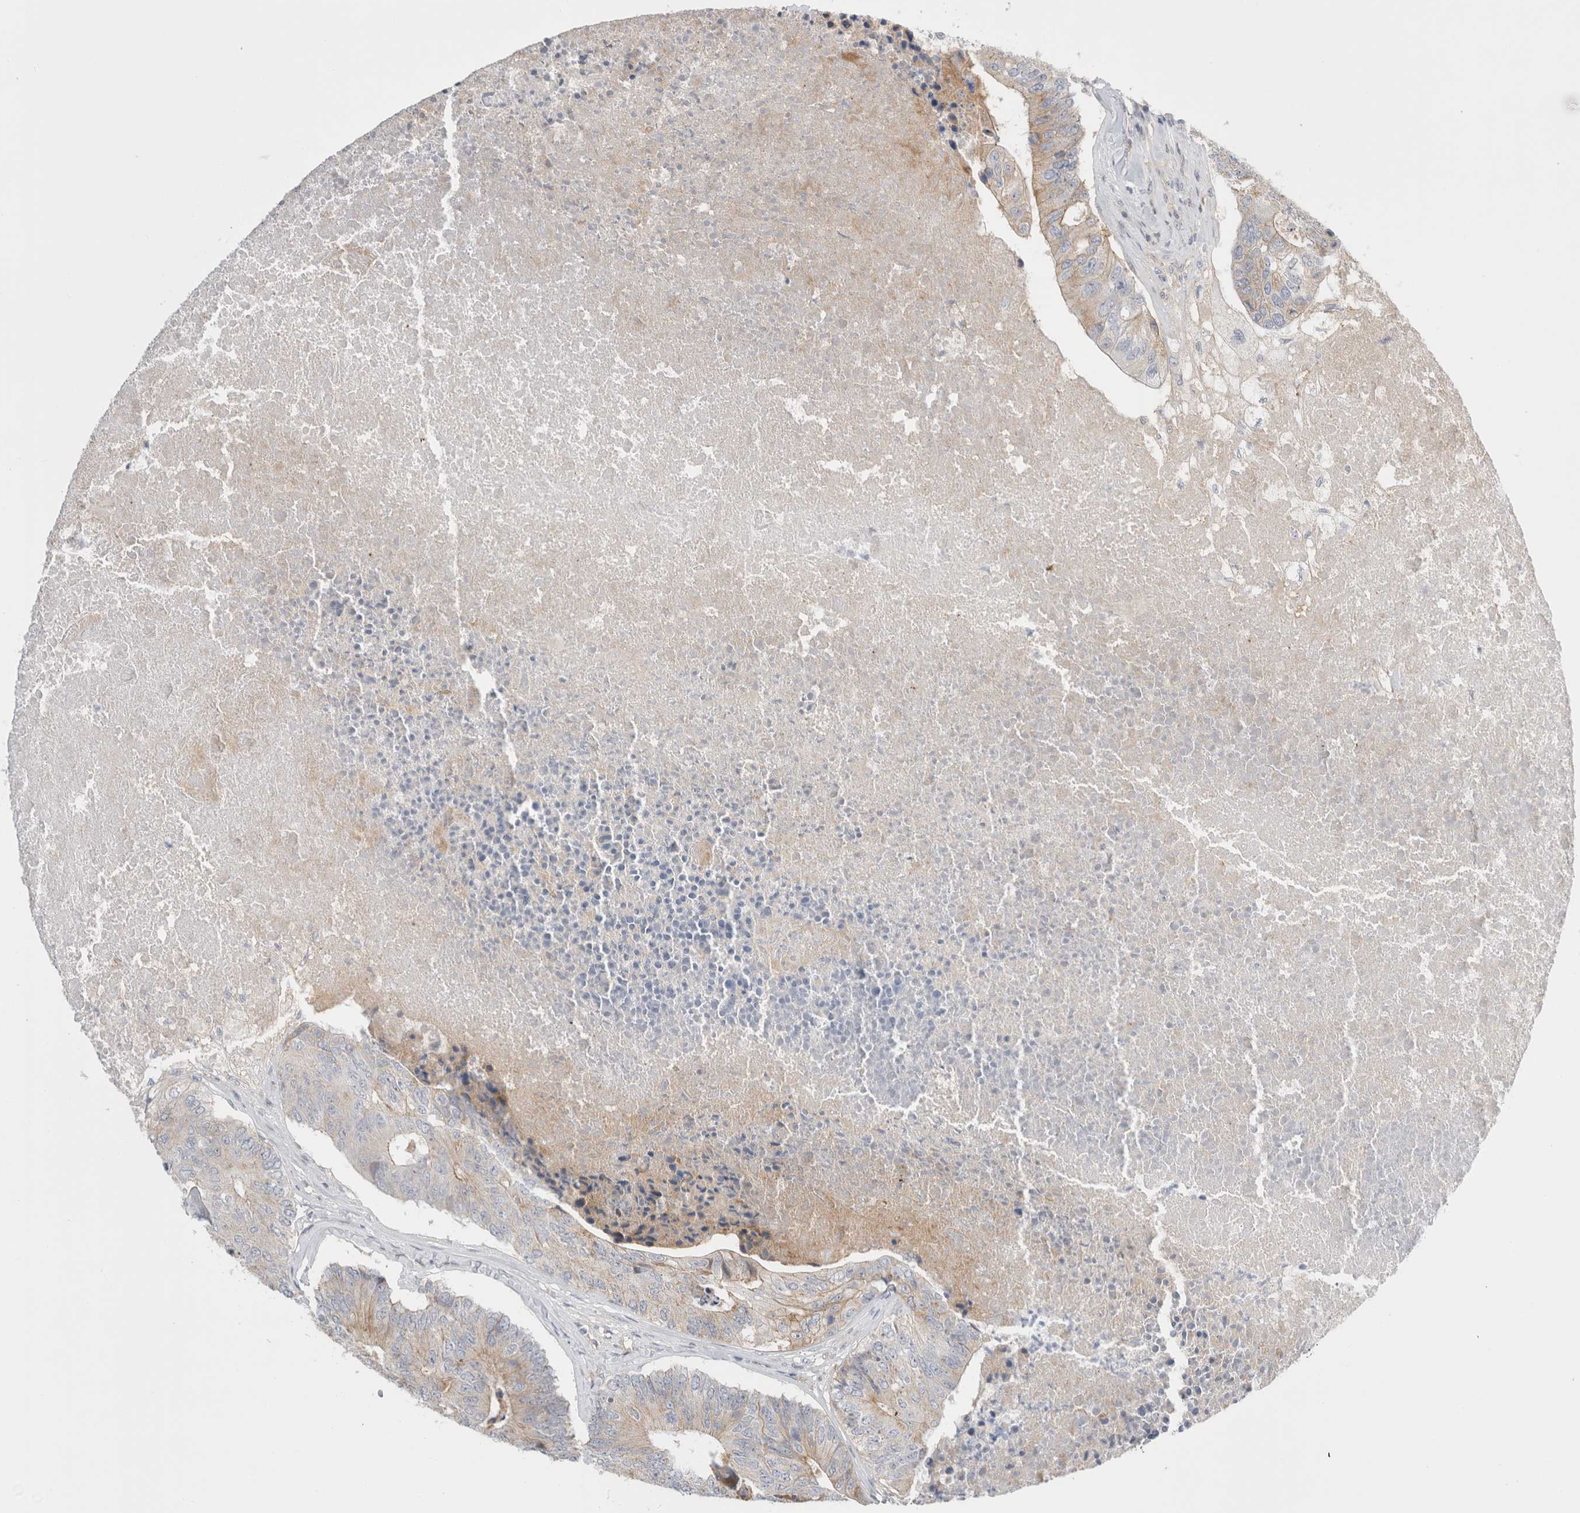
{"staining": {"intensity": "weak", "quantity": "25%-75%", "location": "cytoplasmic/membranous"}, "tissue": "colorectal cancer", "cell_type": "Tumor cells", "image_type": "cancer", "snomed": [{"axis": "morphology", "description": "Adenocarcinoma, NOS"}, {"axis": "topography", "description": "Colon"}], "caption": "Immunohistochemistry (IHC) photomicrograph of neoplastic tissue: human colorectal adenocarcinoma stained using immunohistochemistry exhibits low levels of weak protein expression localized specifically in the cytoplasmic/membranous of tumor cells, appearing as a cytoplasmic/membranous brown color.", "gene": "VANGL1", "patient": {"sex": "female", "age": 67}}